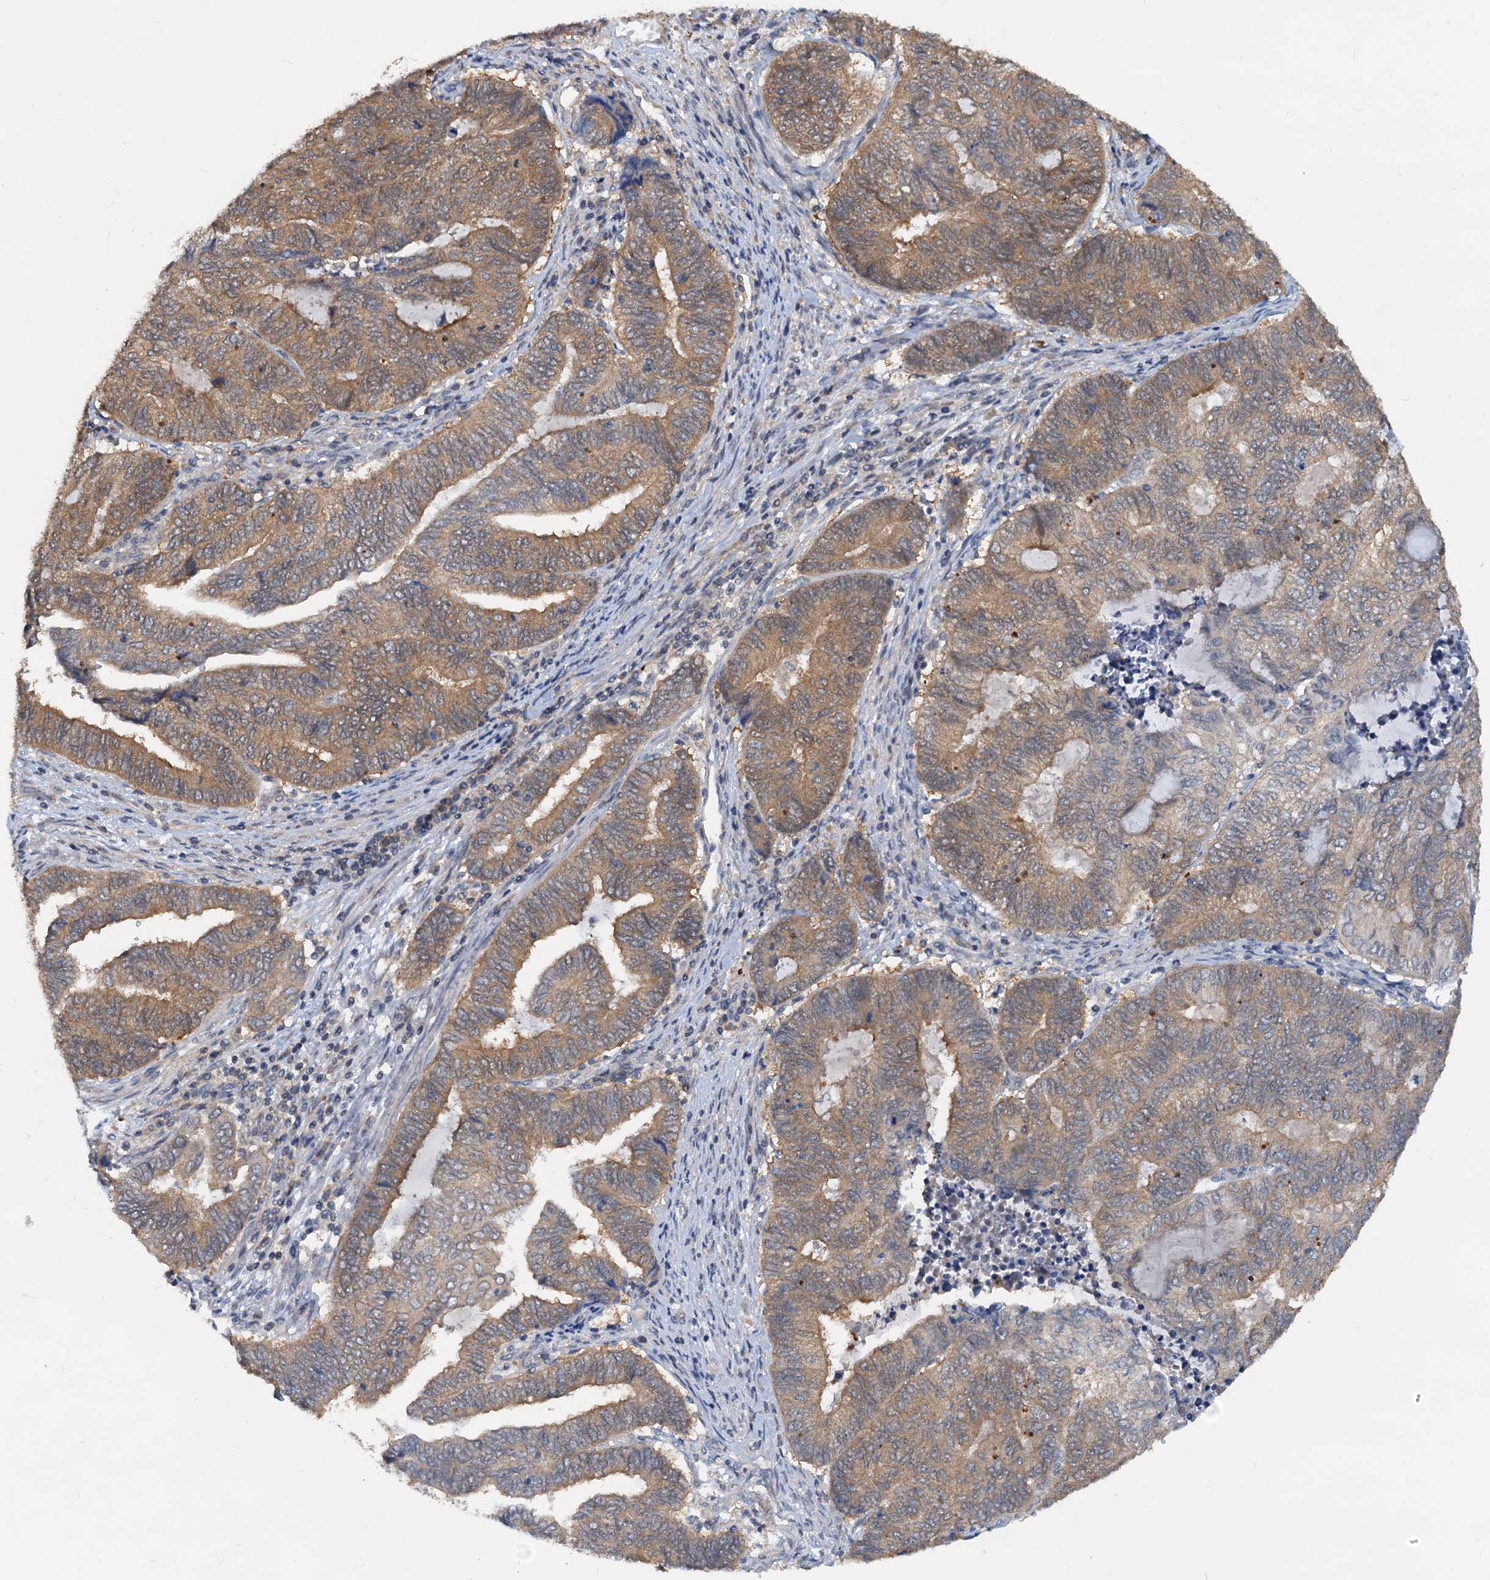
{"staining": {"intensity": "moderate", "quantity": ">75%", "location": "cytoplasmic/membranous"}, "tissue": "endometrial cancer", "cell_type": "Tumor cells", "image_type": "cancer", "snomed": [{"axis": "morphology", "description": "Adenocarcinoma, NOS"}, {"axis": "topography", "description": "Uterus"}, {"axis": "topography", "description": "Endometrium"}], "caption": "Tumor cells demonstrate medium levels of moderate cytoplasmic/membranous staining in about >75% of cells in human endometrial adenocarcinoma. (IHC, brightfield microscopy, high magnification).", "gene": "PTGES3", "patient": {"sex": "female", "age": 70}}